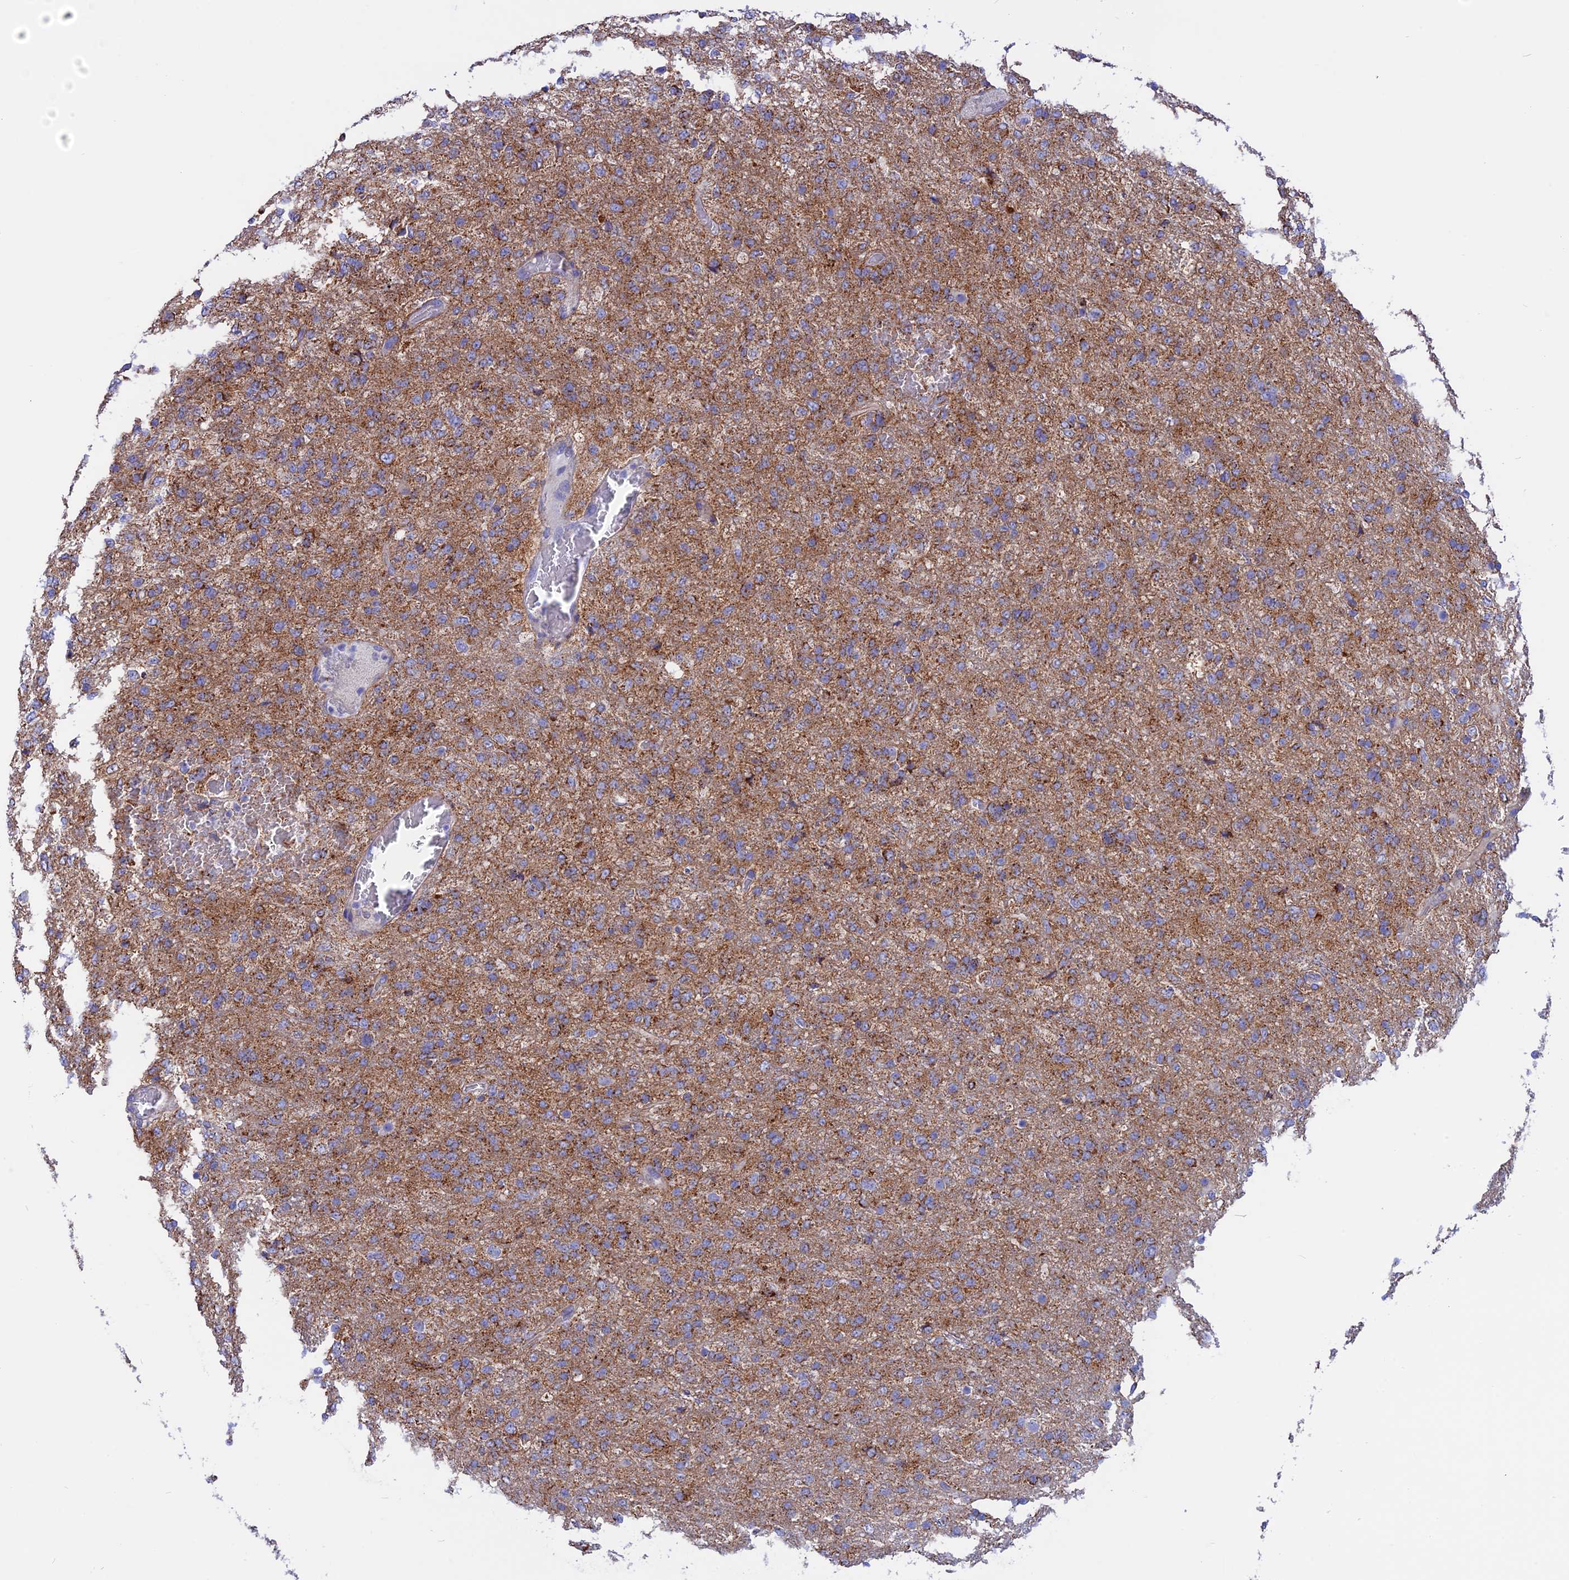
{"staining": {"intensity": "moderate", "quantity": ">75%", "location": "cytoplasmic/membranous"}, "tissue": "glioma", "cell_type": "Tumor cells", "image_type": "cancer", "snomed": [{"axis": "morphology", "description": "Glioma, malignant, High grade"}, {"axis": "topography", "description": "Brain"}], "caption": "Immunohistochemistry (IHC) of high-grade glioma (malignant) reveals medium levels of moderate cytoplasmic/membranous staining in approximately >75% of tumor cells. The staining is performed using DAB (3,3'-diaminobenzidine) brown chromogen to label protein expression. The nuclei are counter-stained blue using hematoxylin.", "gene": "GCDH", "patient": {"sex": "female", "age": 74}}